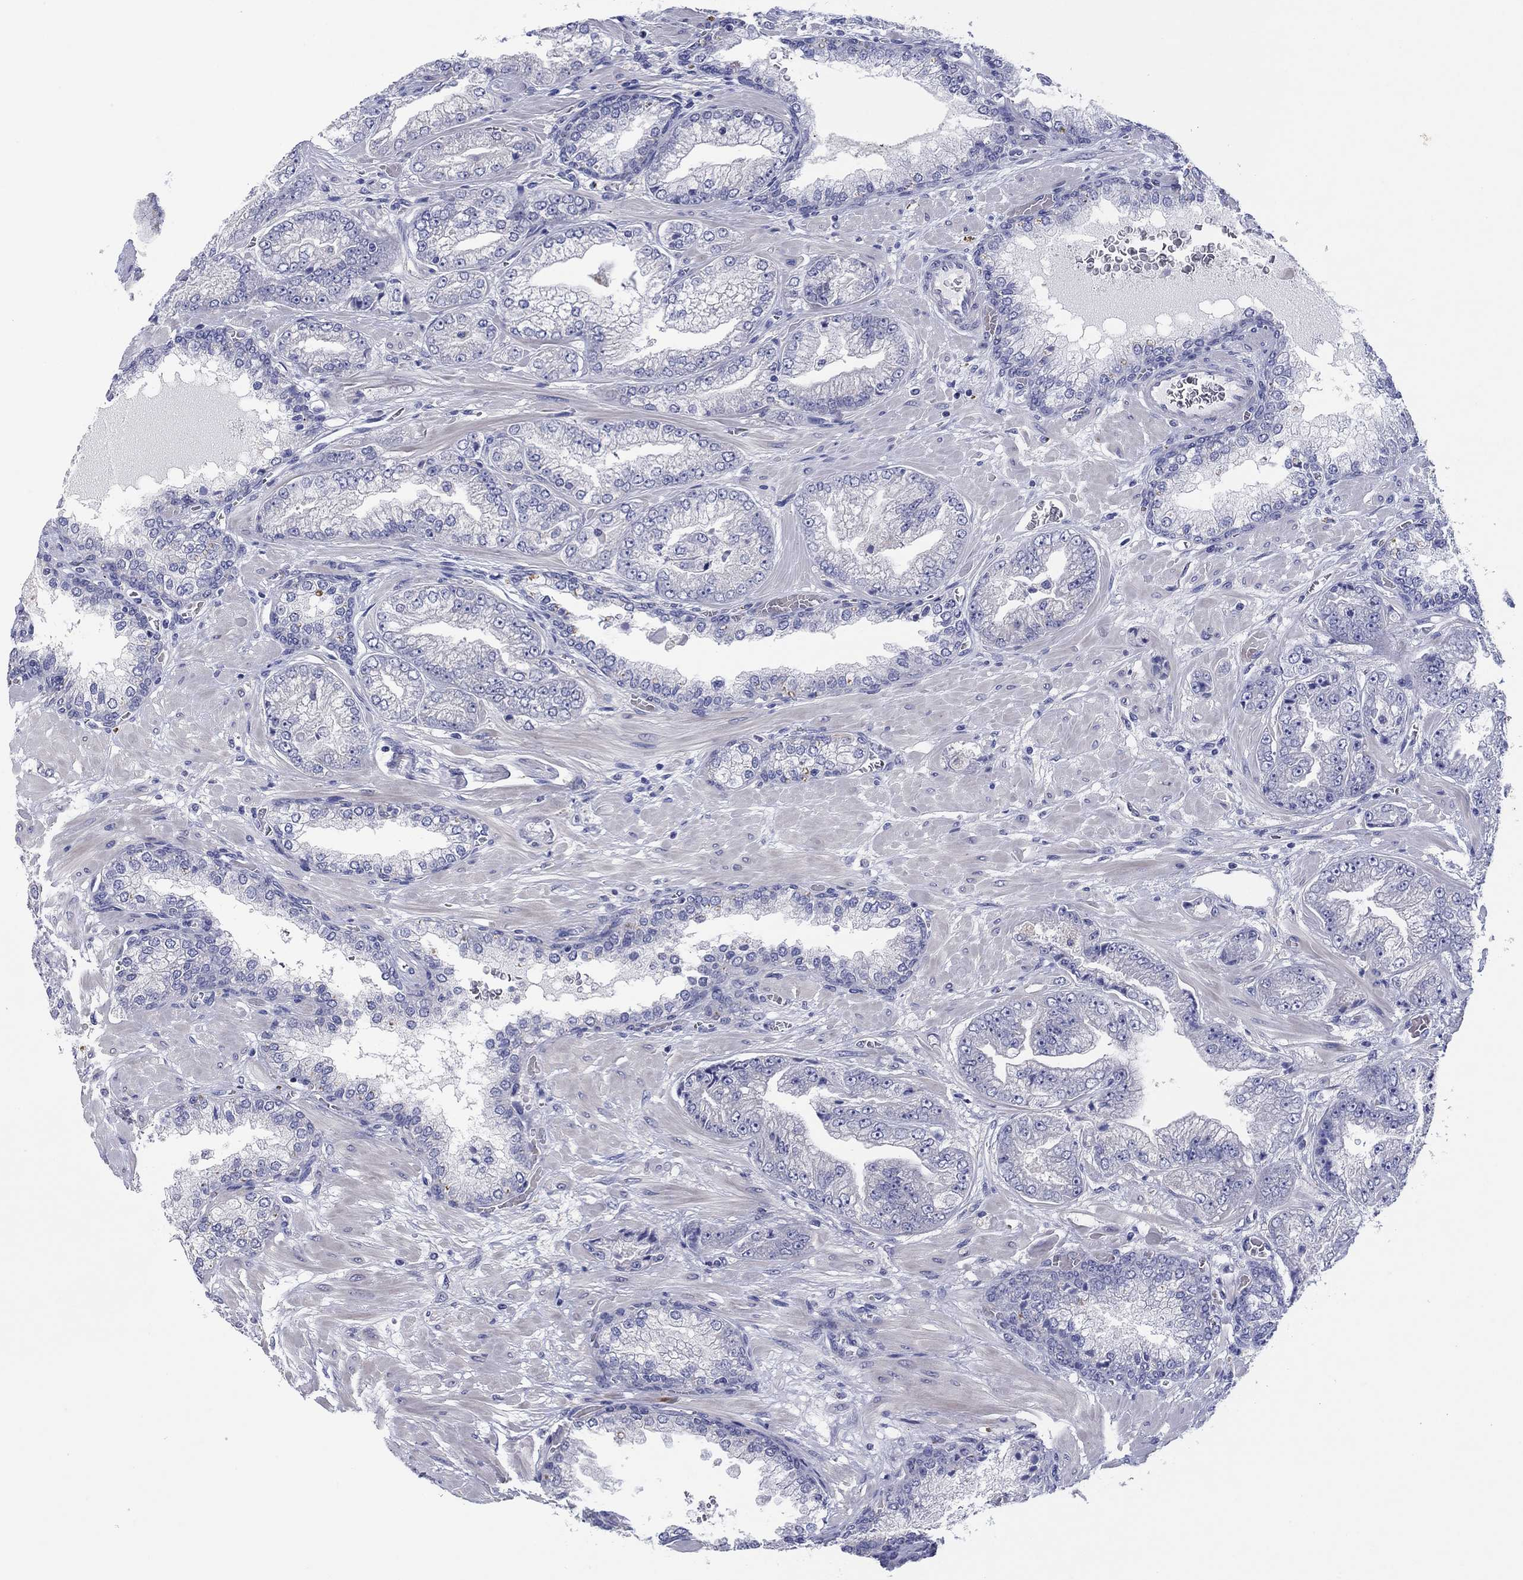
{"staining": {"intensity": "negative", "quantity": "none", "location": "none"}, "tissue": "prostate cancer", "cell_type": "Tumor cells", "image_type": "cancer", "snomed": [{"axis": "morphology", "description": "Adenocarcinoma, Low grade"}, {"axis": "topography", "description": "Prostate"}], "caption": "Tumor cells are negative for brown protein staining in prostate adenocarcinoma (low-grade).", "gene": "HDC", "patient": {"sex": "male", "age": 57}}